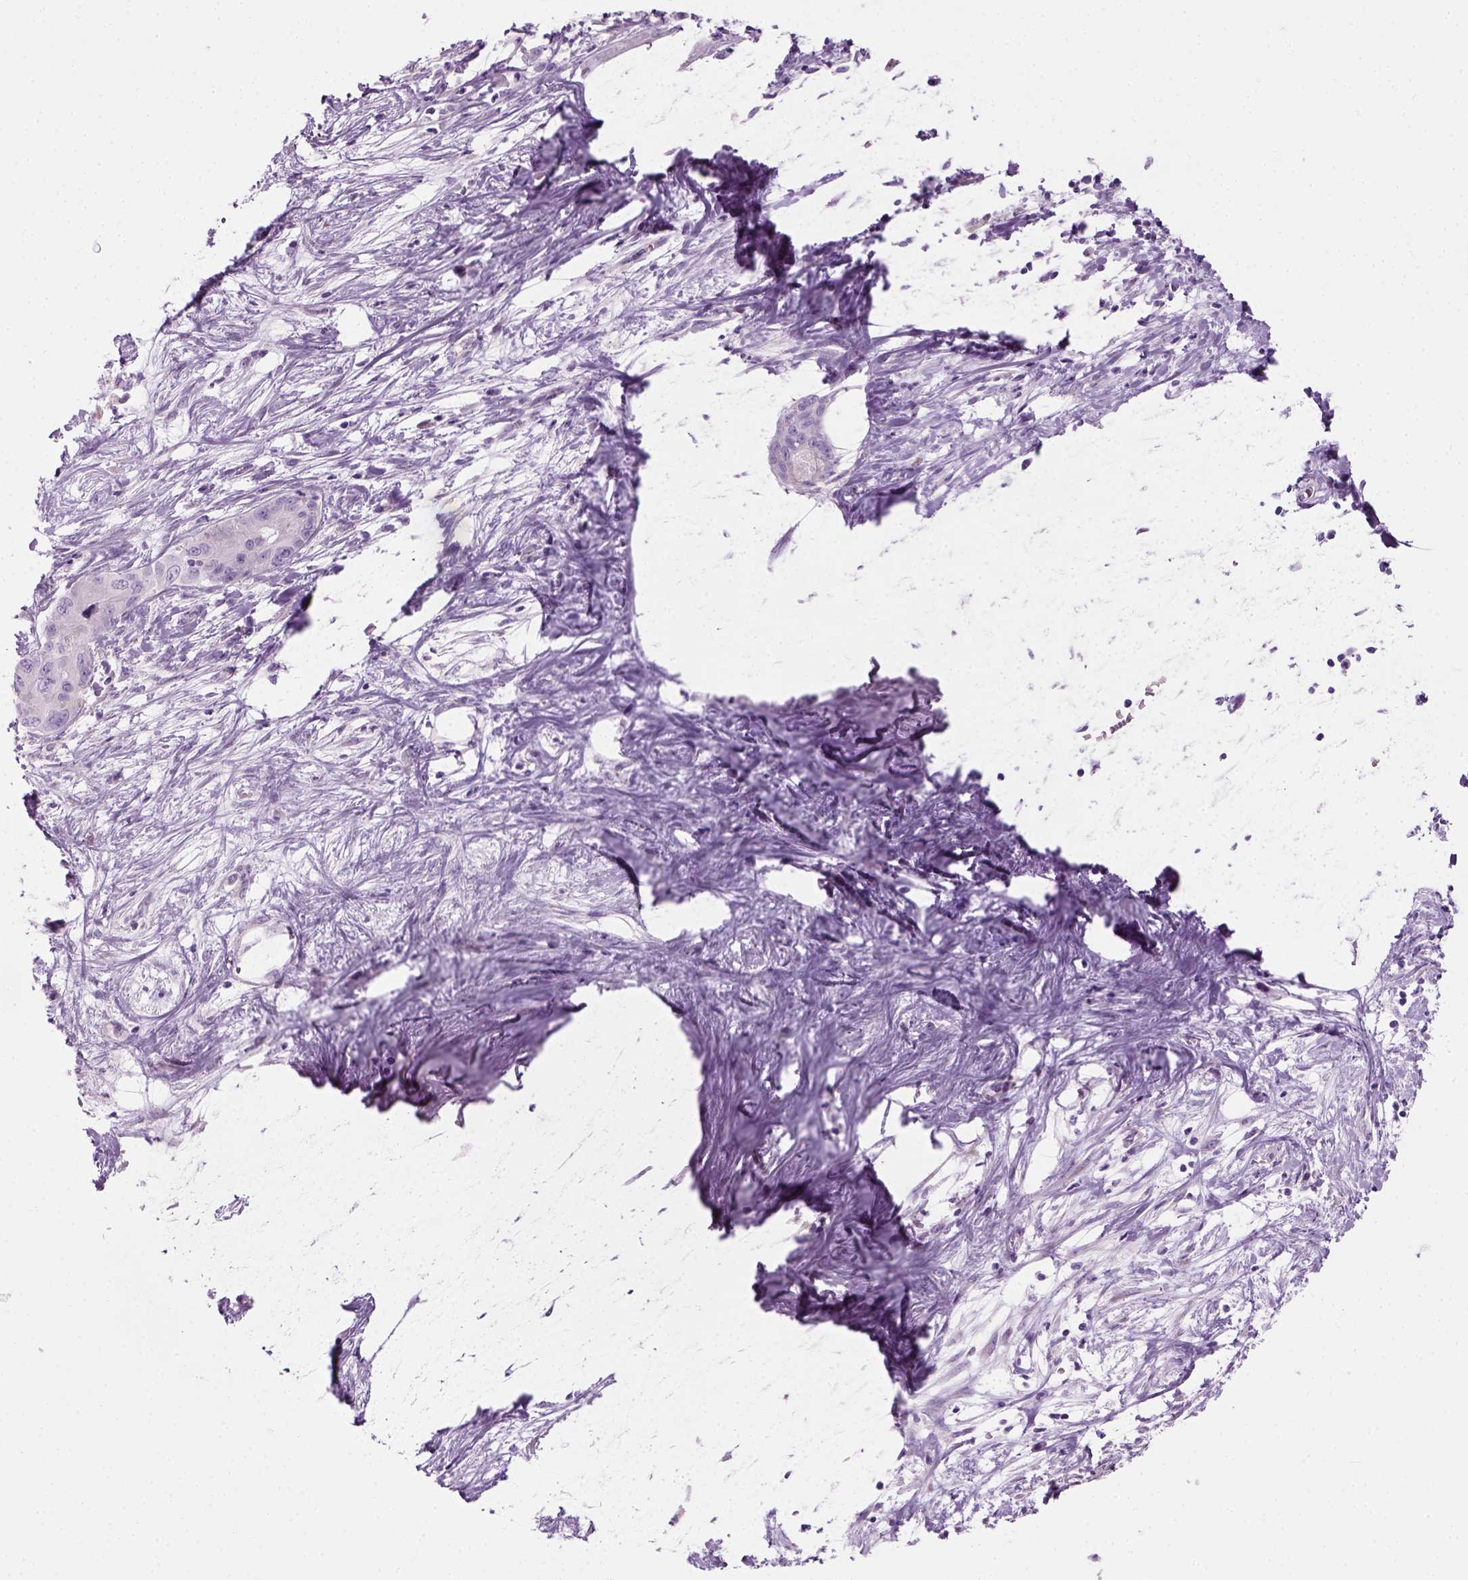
{"staining": {"intensity": "negative", "quantity": "none", "location": "none"}, "tissue": "liver cancer", "cell_type": "Tumor cells", "image_type": "cancer", "snomed": [{"axis": "morphology", "description": "Cholangiocarcinoma"}, {"axis": "topography", "description": "Liver"}], "caption": "DAB (3,3'-diaminobenzidine) immunohistochemical staining of human liver cancer demonstrates no significant positivity in tumor cells. (Stains: DAB immunohistochemistry with hematoxylin counter stain, Microscopy: brightfield microscopy at high magnification).", "gene": "CIBAR2", "patient": {"sex": "female", "age": 65}}